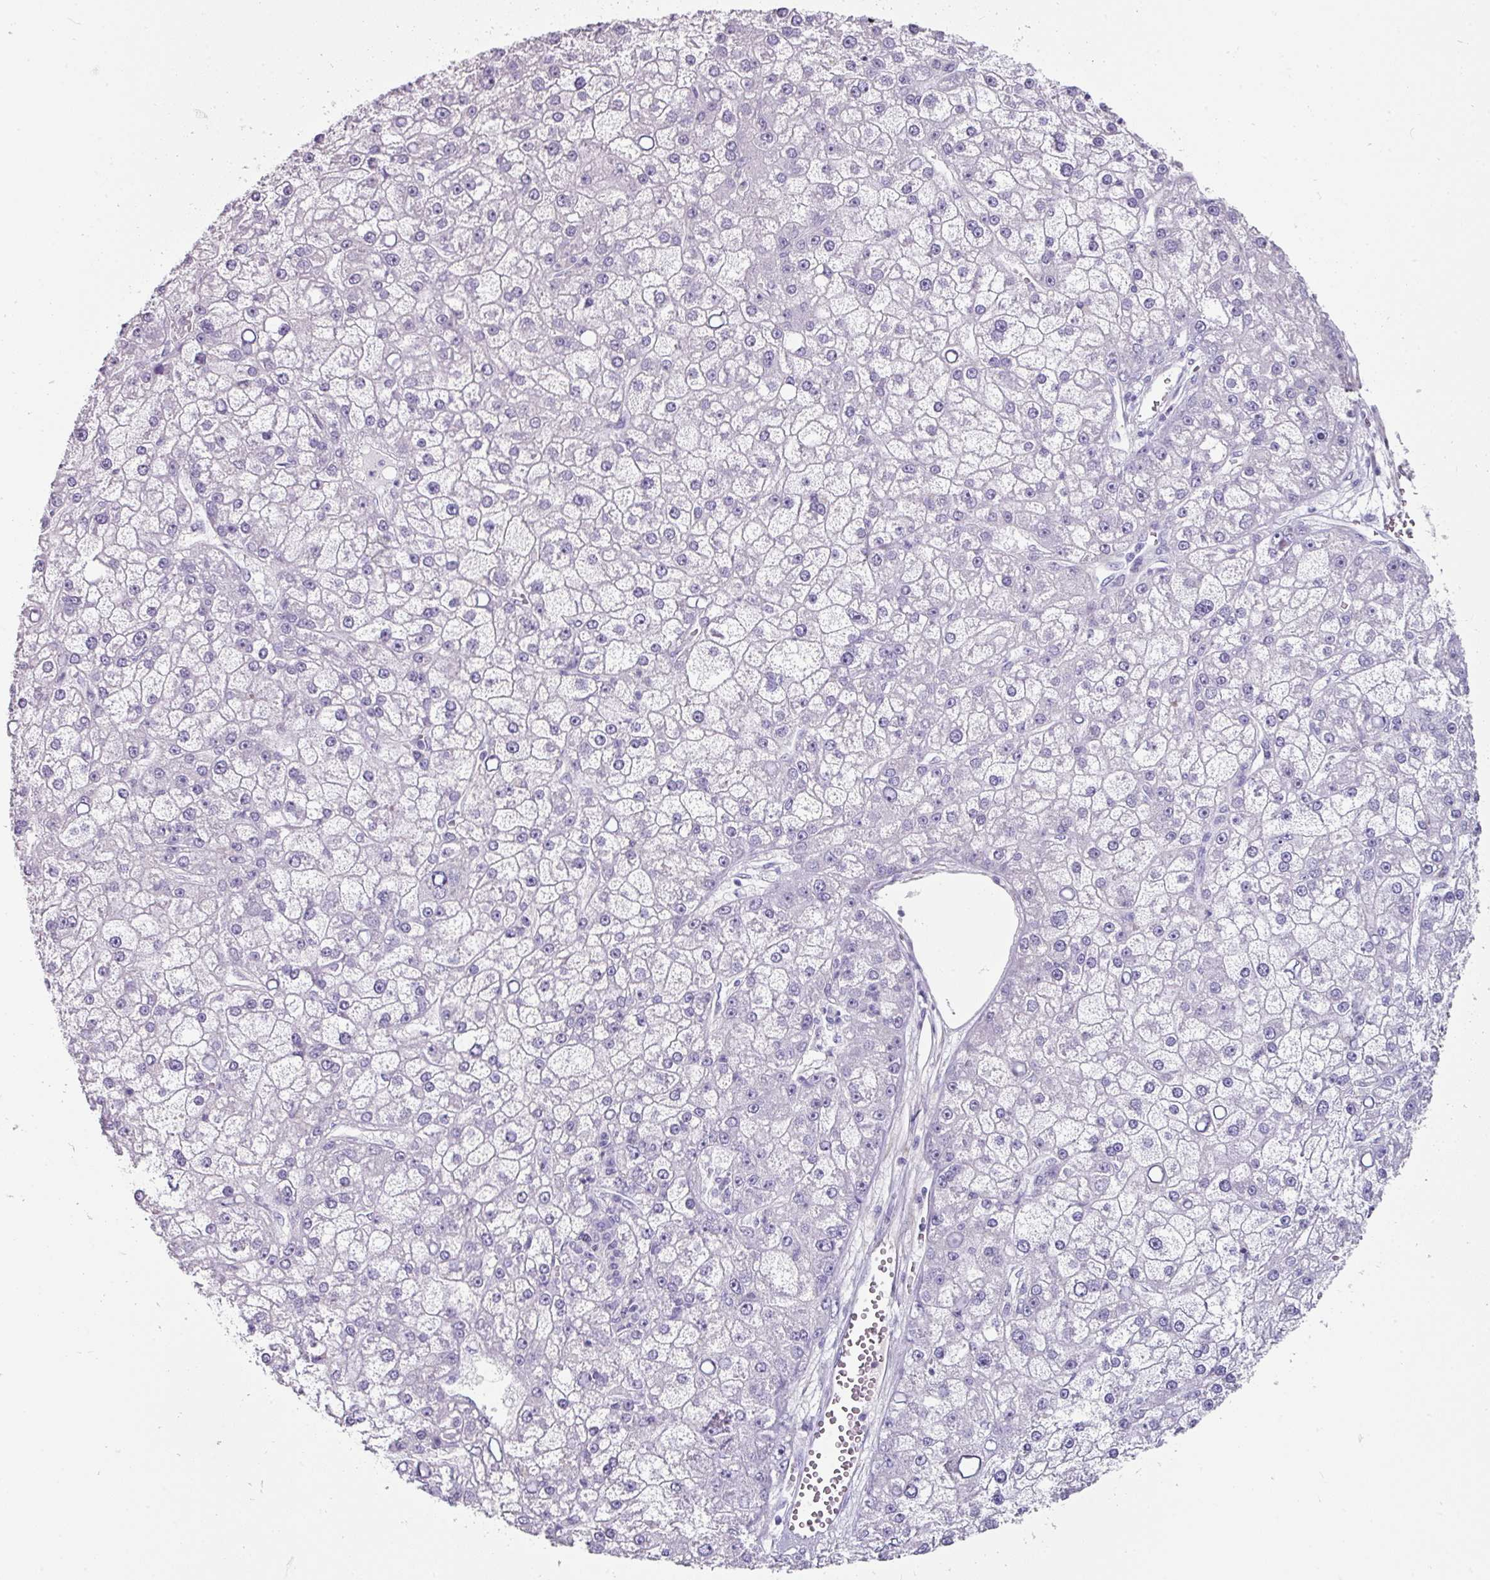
{"staining": {"intensity": "negative", "quantity": "none", "location": "none"}, "tissue": "liver cancer", "cell_type": "Tumor cells", "image_type": "cancer", "snomed": [{"axis": "morphology", "description": "Carcinoma, Hepatocellular, NOS"}, {"axis": "topography", "description": "Liver"}], "caption": "There is no significant staining in tumor cells of liver cancer. Brightfield microscopy of immunohistochemistry (IHC) stained with DAB (brown) and hematoxylin (blue), captured at high magnification.", "gene": "EYA3", "patient": {"sex": "male", "age": 67}}